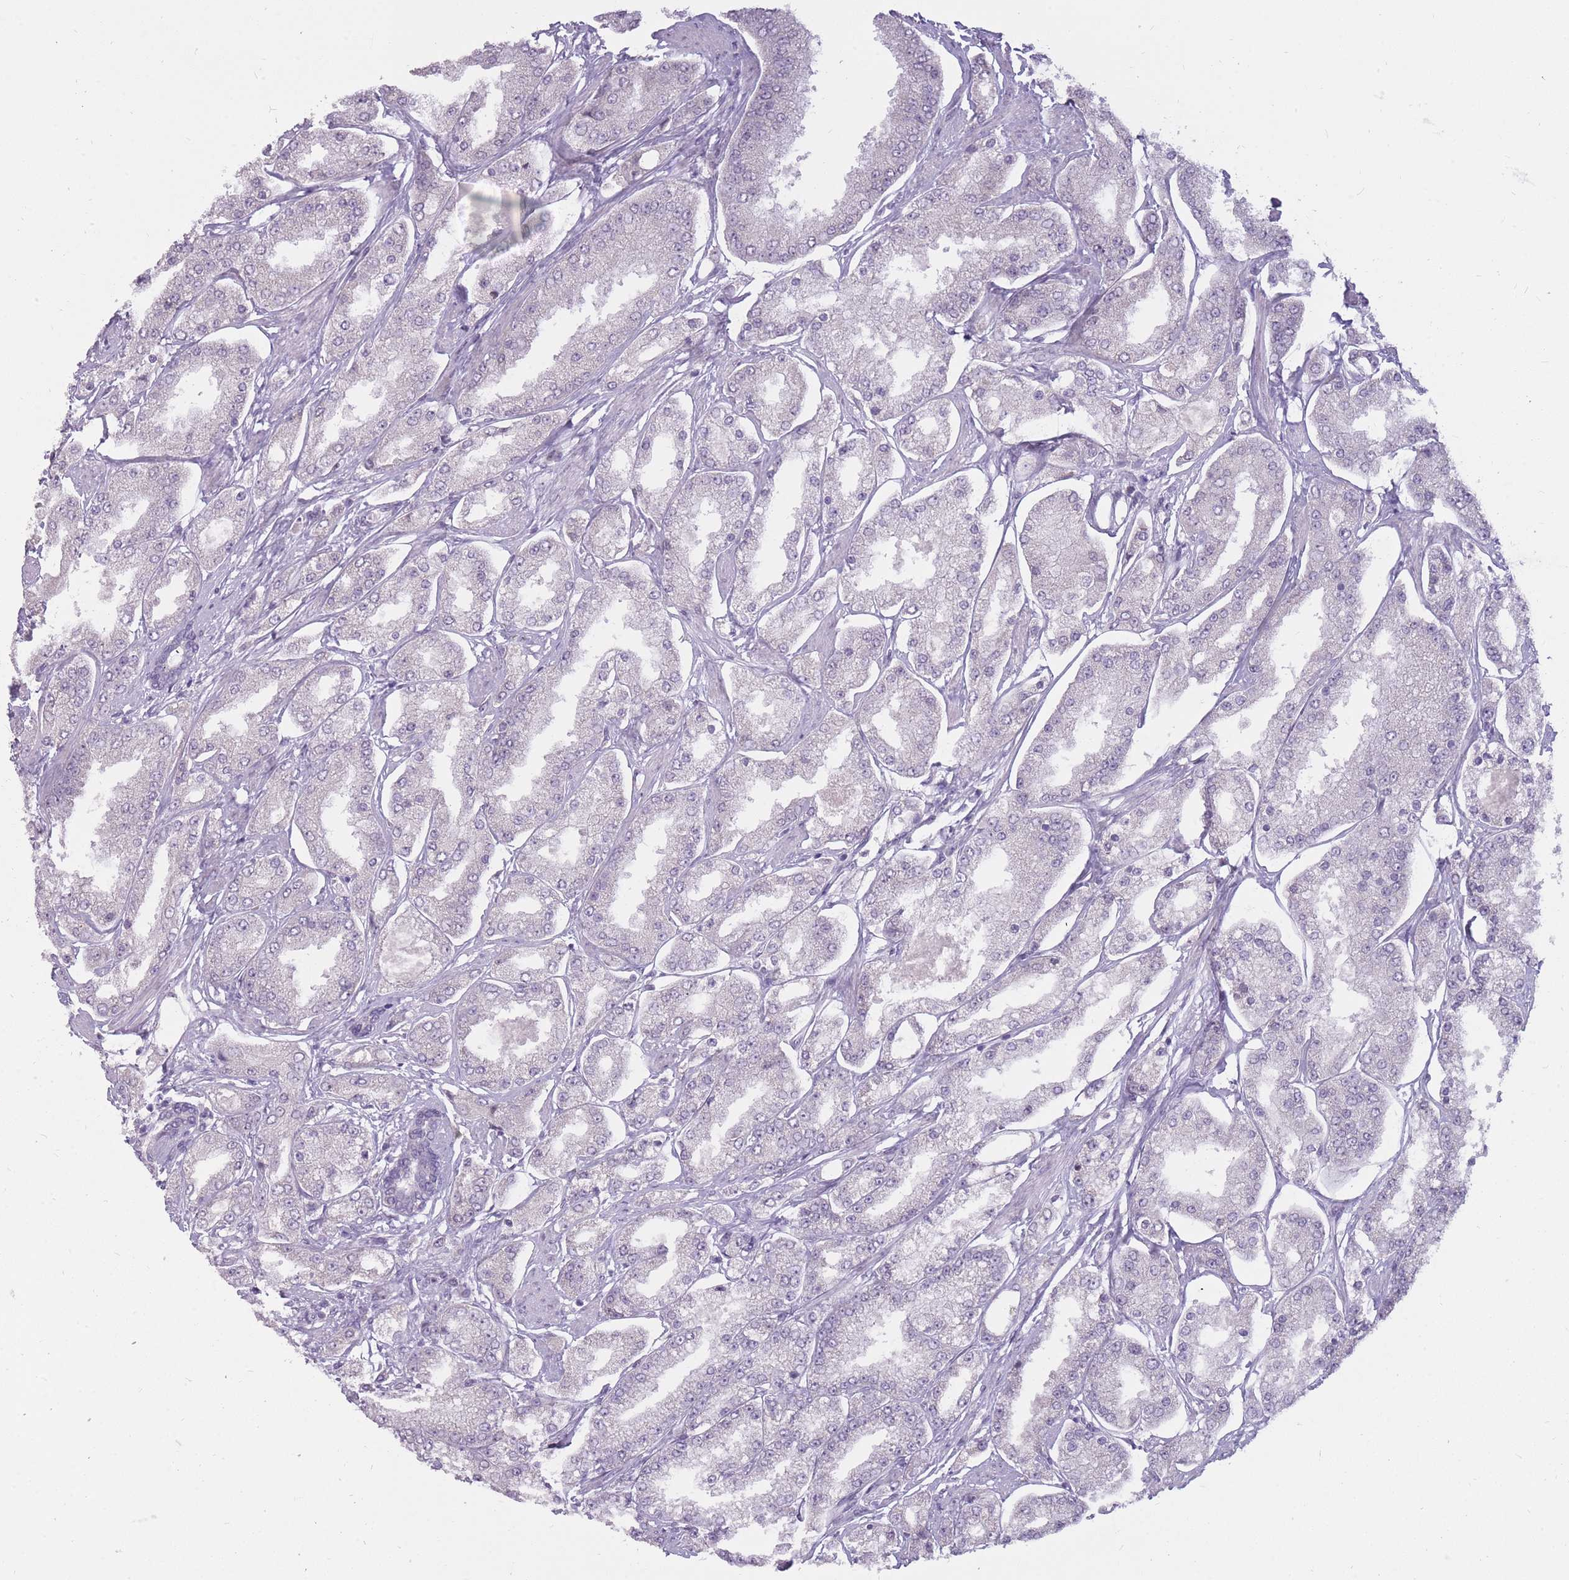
{"staining": {"intensity": "negative", "quantity": "none", "location": "none"}, "tissue": "prostate cancer", "cell_type": "Tumor cells", "image_type": "cancer", "snomed": [{"axis": "morphology", "description": "Adenocarcinoma, High grade"}, {"axis": "topography", "description": "Prostate"}], "caption": "A histopathology image of adenocarcinoma (high-grade) (prostate) stained for a protein shows no brown staining in tumor cells.", "gene": "POMZP3", "patient": {"sex": "male", "age": 69}}